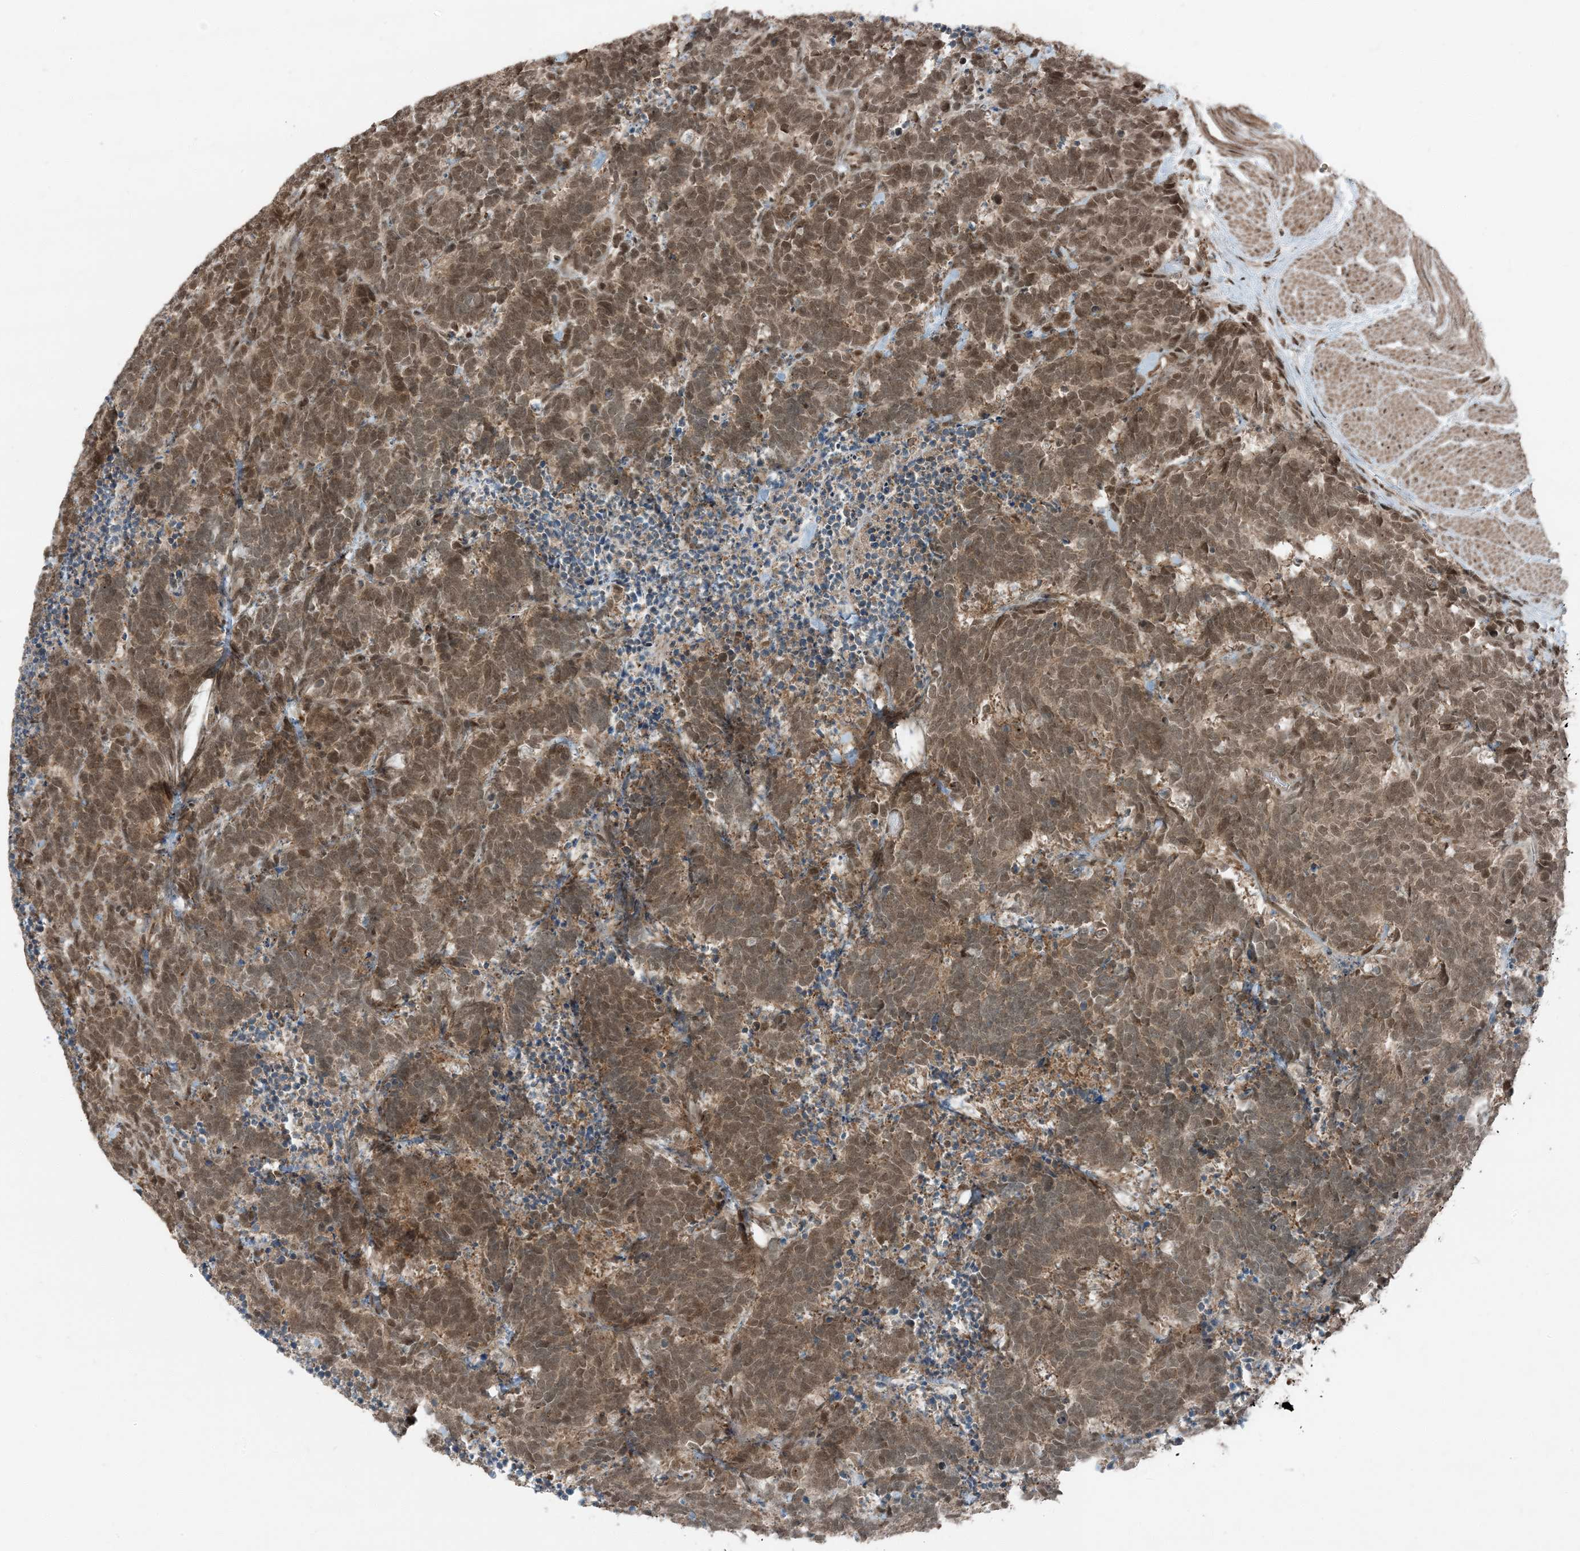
{"staining": {"intensity": "moderate", "quantity": ">75%", "location": "cytoplasmic/membranous,nuclear"}, "tissue": "carcinoid", "cell_type": "Tumor cells", "image_type": "cancer", "snomed": [{"axis": "morphology", "description": "Carcinoma, NOS"}, {"axis": "morphology", "description": "Carcinoid, malignant, NOS"}, {"axis": "topography", "description": "Urinary bladder"}], "caption": "Immunohistochemical staining of carcinoid (malignant) demonstrates medium levels of moderate cytoplasmic/membranous and nuclear protein expression in approximately >75% of tumor cells. (DAB (3,3'-diaminobenzidine) IHC with brightfield microscopy, high magnification).", "gene": "TRAPPC12", "patient": {"sex": "male", "age": 57}}